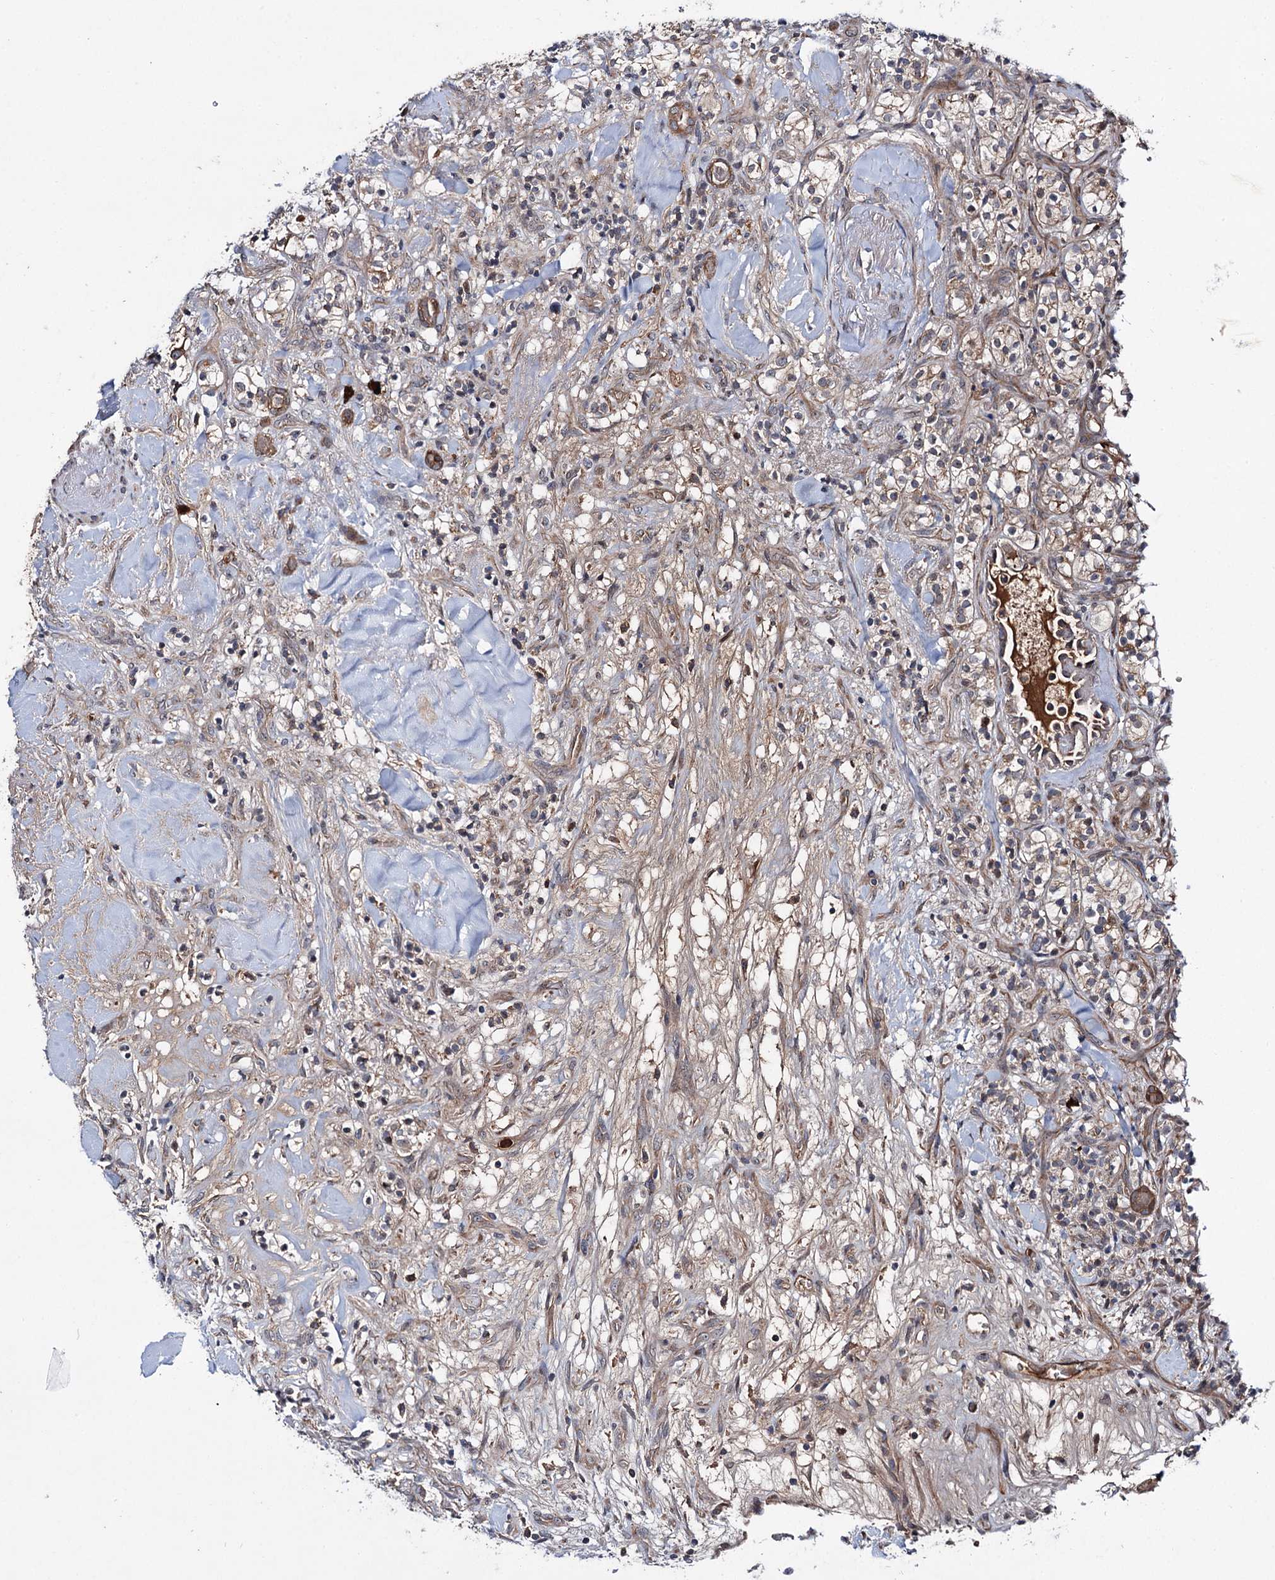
{"staining": {"intensity": "weak", "quantity": "<25%", "location": "cytoplasmic/membranous"}, "tissue": "renal cancer", "cell_type": "Tumor cells", "image_type": "cancer", "snomed": [{"axis": "morphology", "description": "Adenocarcinoma, NOS"}, {"axis": "topography", "description": "Kidney"}], "caption": "Human renal adenocarcinoma stained for a protein using immunohistochemistry (IHC) exhibits no staining in tumor cells.", "gene": "PTPN3", "patient": {"sex": "male", "age": 77}}